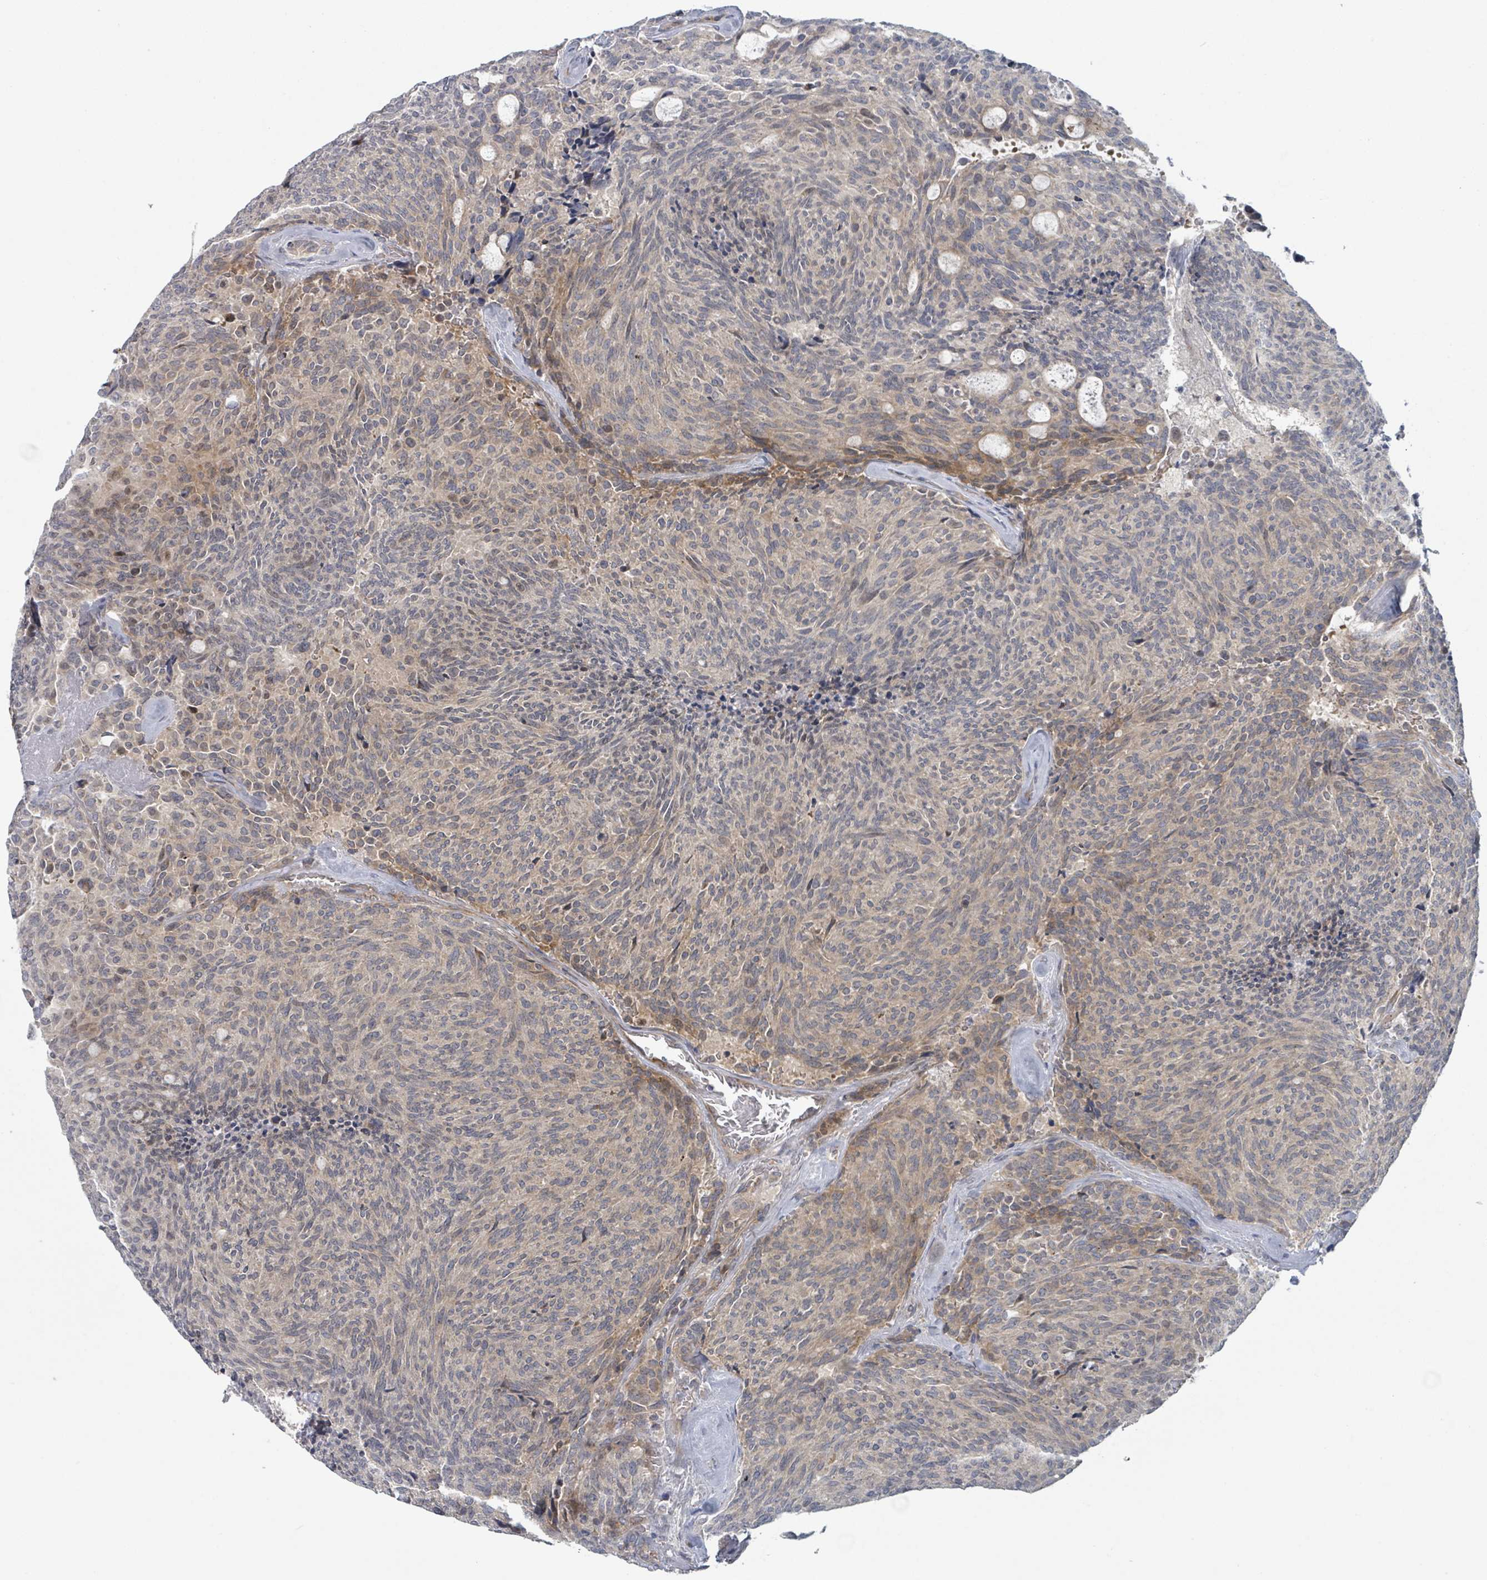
{"staining": {"intensity": "moderate", "quantity": "25%-75%", "location": "cytoplasmic/membranous"}, "tissue": "carcinoid", "cell_type": "Tumor cells", "image_type": "cancer", "snomed": [{"axis": "morphology", "description": "Carcinoid, malignant, NOS"}, {"axis": "topography", "description": "Pancreas"}], "caption": "A photomicrograph of malignant carcinoid stained for a protein displays moderate cytoplasmic/membranous brown staining in tumor cells.", "gene": "COL5A3", "patient": {"sex": "female", "age": 54}}